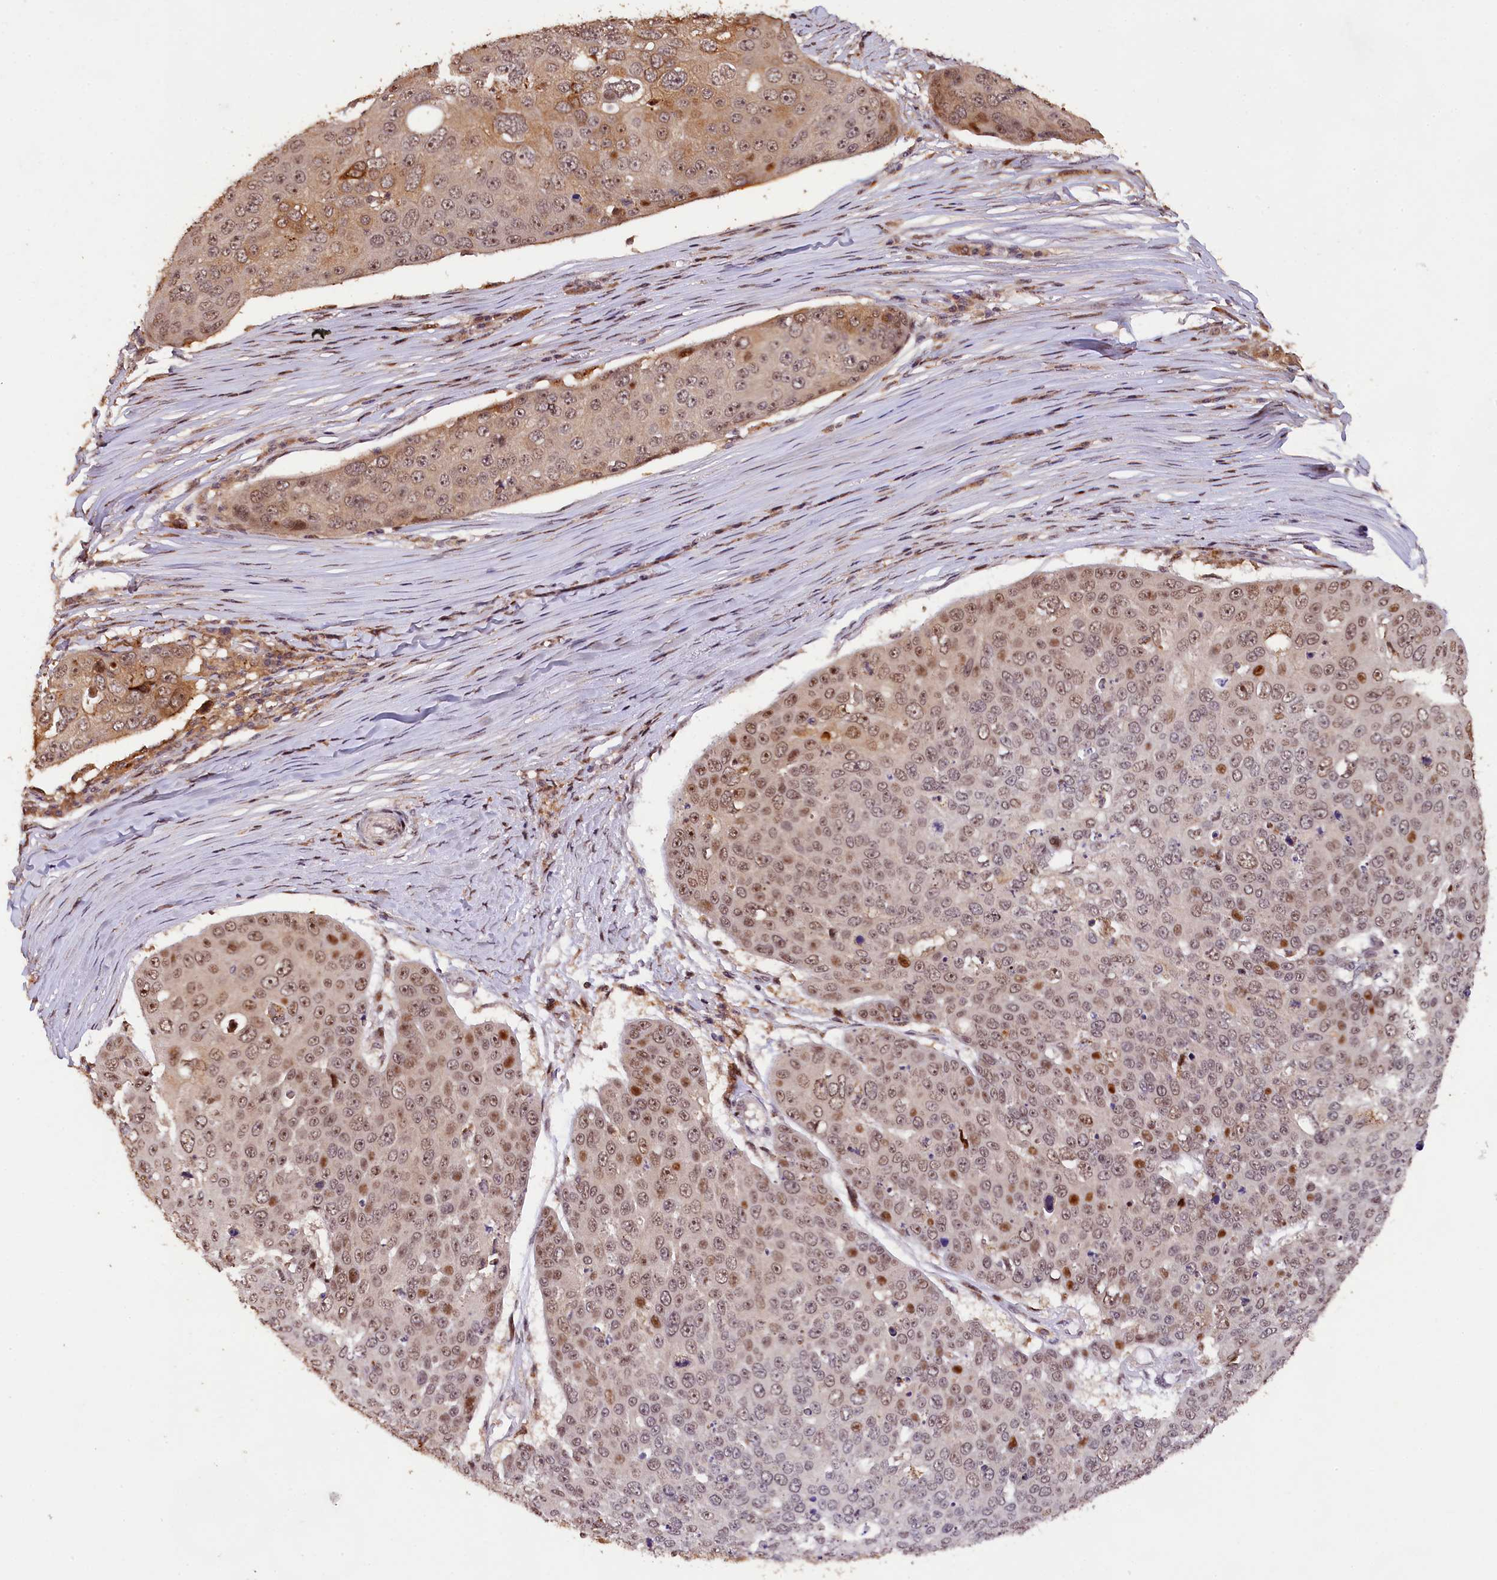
{"staining": {"intensity": "moderate", "quantity": ">75%", "location": "nuclear"}, "tissue": "skin cancer", "cell_type": "Tumor cells", "image_type": "cancer", "snomed": [{"axis": "morphology", "description": "Squamous cell carcinoma, NOS"}, {"axis": "topography", "description": "Skin"}], "caption": "Protein staining displays moderate nuclear staining in about >75% of tumor cells in skin cancer.", "gene": "PHAF1", "patient": {"sex": "male", "age": 71}}